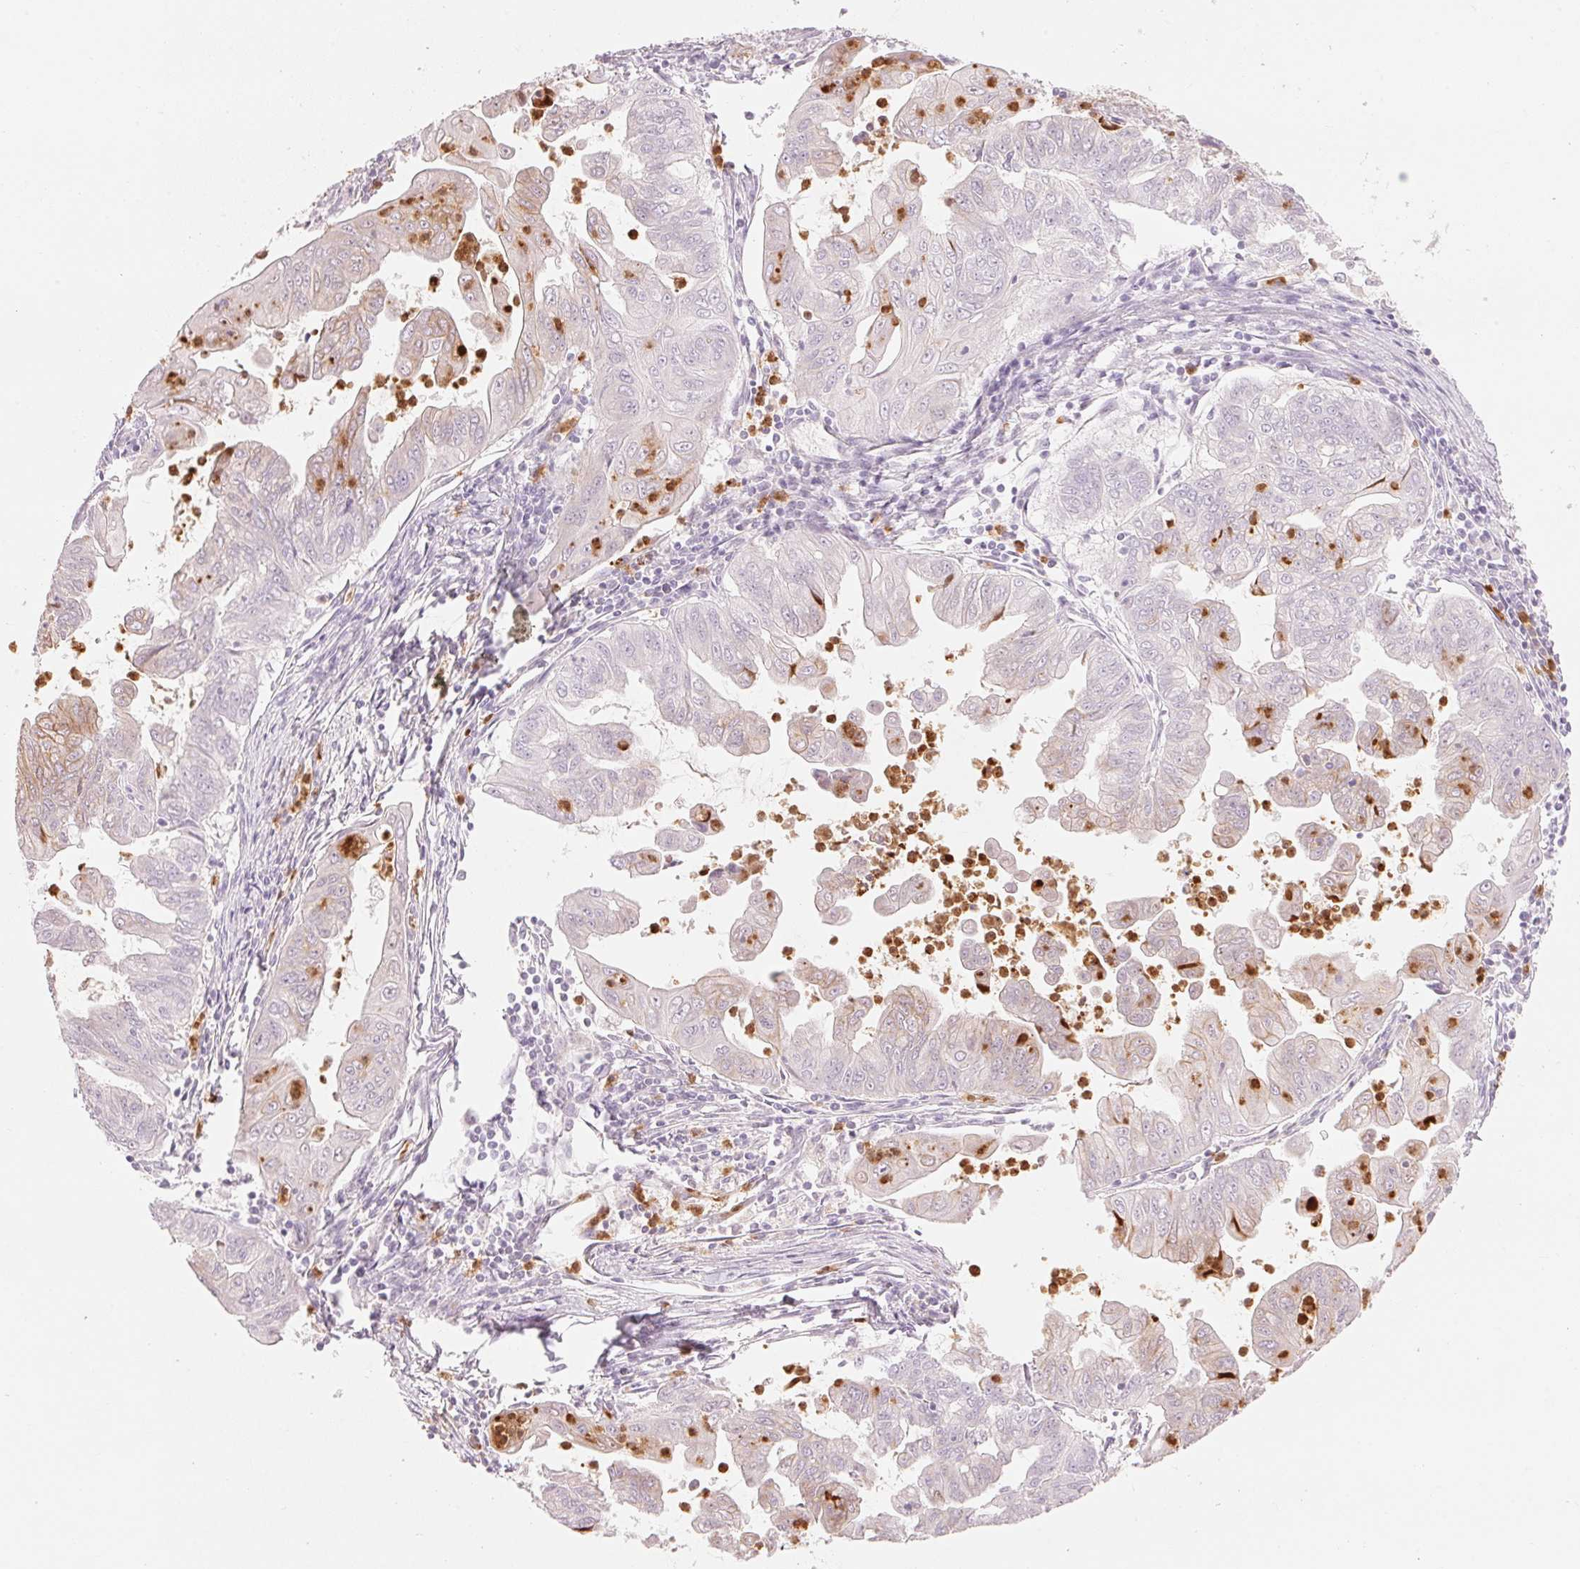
{"staining": {"intensity": "moderate", "quantity": "<25%", "location": "cytoplasmic/membranous"}, "tissue": "stomach cancer", "cell_type": "Tumor cells", "image_type": "cancer", "snomed": [{"axis": "morphology", "description": "Adenocarcinoma, NOS"}, {"axis": "topography", "description": "Stomach, upper"}], "caption": "The photomicrograph displays a brown stain indicating the presence of a protein in the cytoplasmic/membranous of tumor cells in stomach adenocarcinoma.", "gene": "KLK7", "patient": {"sex": "male", "age": 80}}